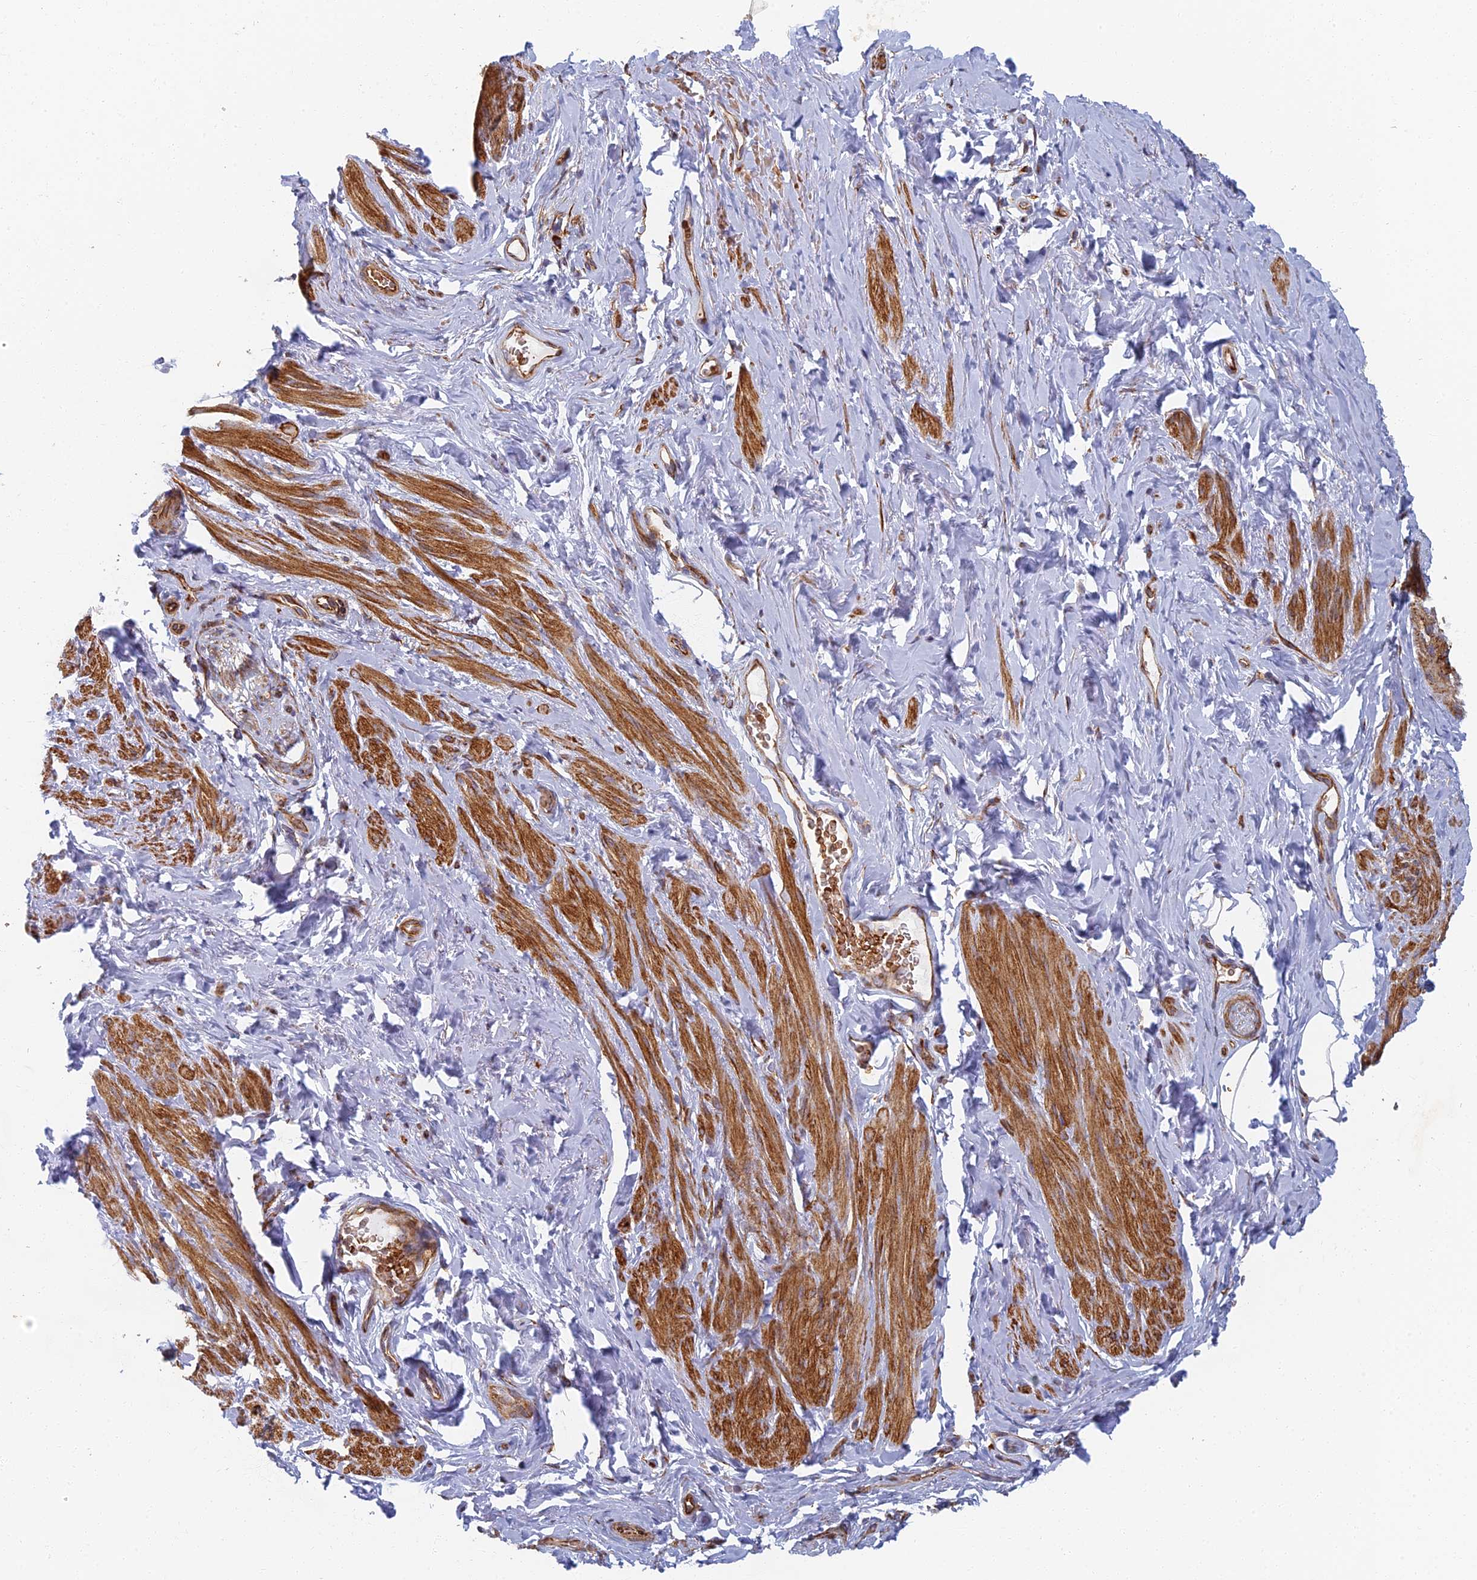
{"staining": {"intensity": "moderate", "quantity": "25%-75%", "location": "cytoplasmic/membranous"}, "tissue": "smooth muscle", "cell_type": "Smooth muscle cells", "image_type": "normal", "snomed": [{"axis": "morphology", "description": "Normal tissue, NOS"}, {"axis": "topography", "description": "Smooth muscle"}, {"axis": "topography", "description": "Peripheral nerve tissue"}], "caption": "An immunohistochemistry (IHC) image of unremarkable tissue is shown. Protein staining in brown labels moderate cytoplasmic/membranous positivity in smooth muscle within smooth muscle cells. (Brightfield microscopy of DAB IHC at high magnification).", "gene": "ABCB10", "patient": {"sex": "male", "age": 69}}